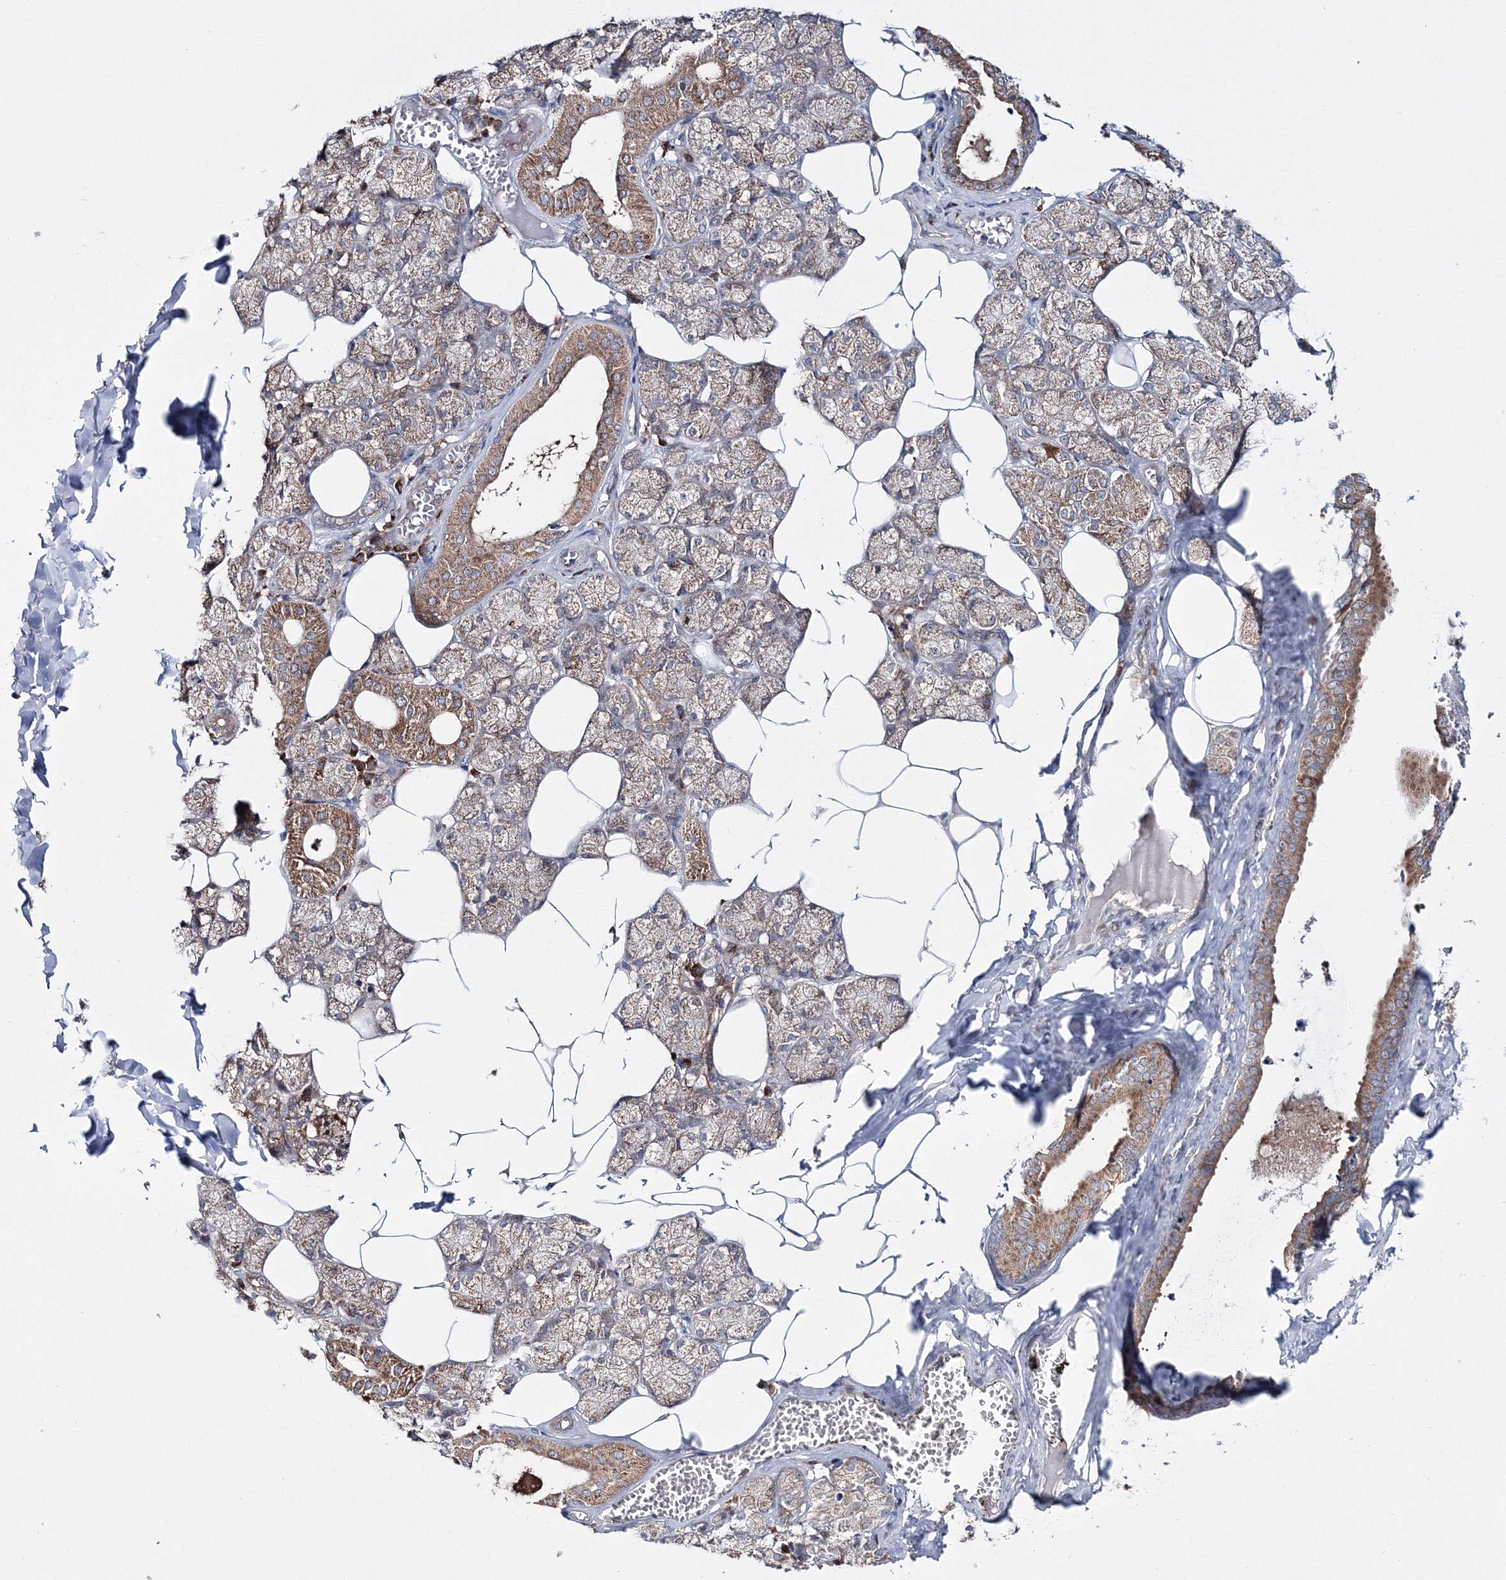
{"staining": {"intensity": "strong", "quantity": ">75%", "location": "cytoplasmic/membranous"}, "tissue": "salivary gland", "cell_type": "Glandular cells", "image_type": "normal", "snomed": [{"axis": "morphology", "description": "Normal tissue, NOS"}, {"axis": "topography", "description": "Salivary gland"}], "caption": "This micrograph displays benign salivary gland stained with immunohistochemistry to label a protein in brown. The cytoplasmic/membranous of glandular cells show strong positivity for the protein. Nuclei are counter-stained blue.", "gene": "PEX13", "patient": {"sex": "male", "age": 62}}